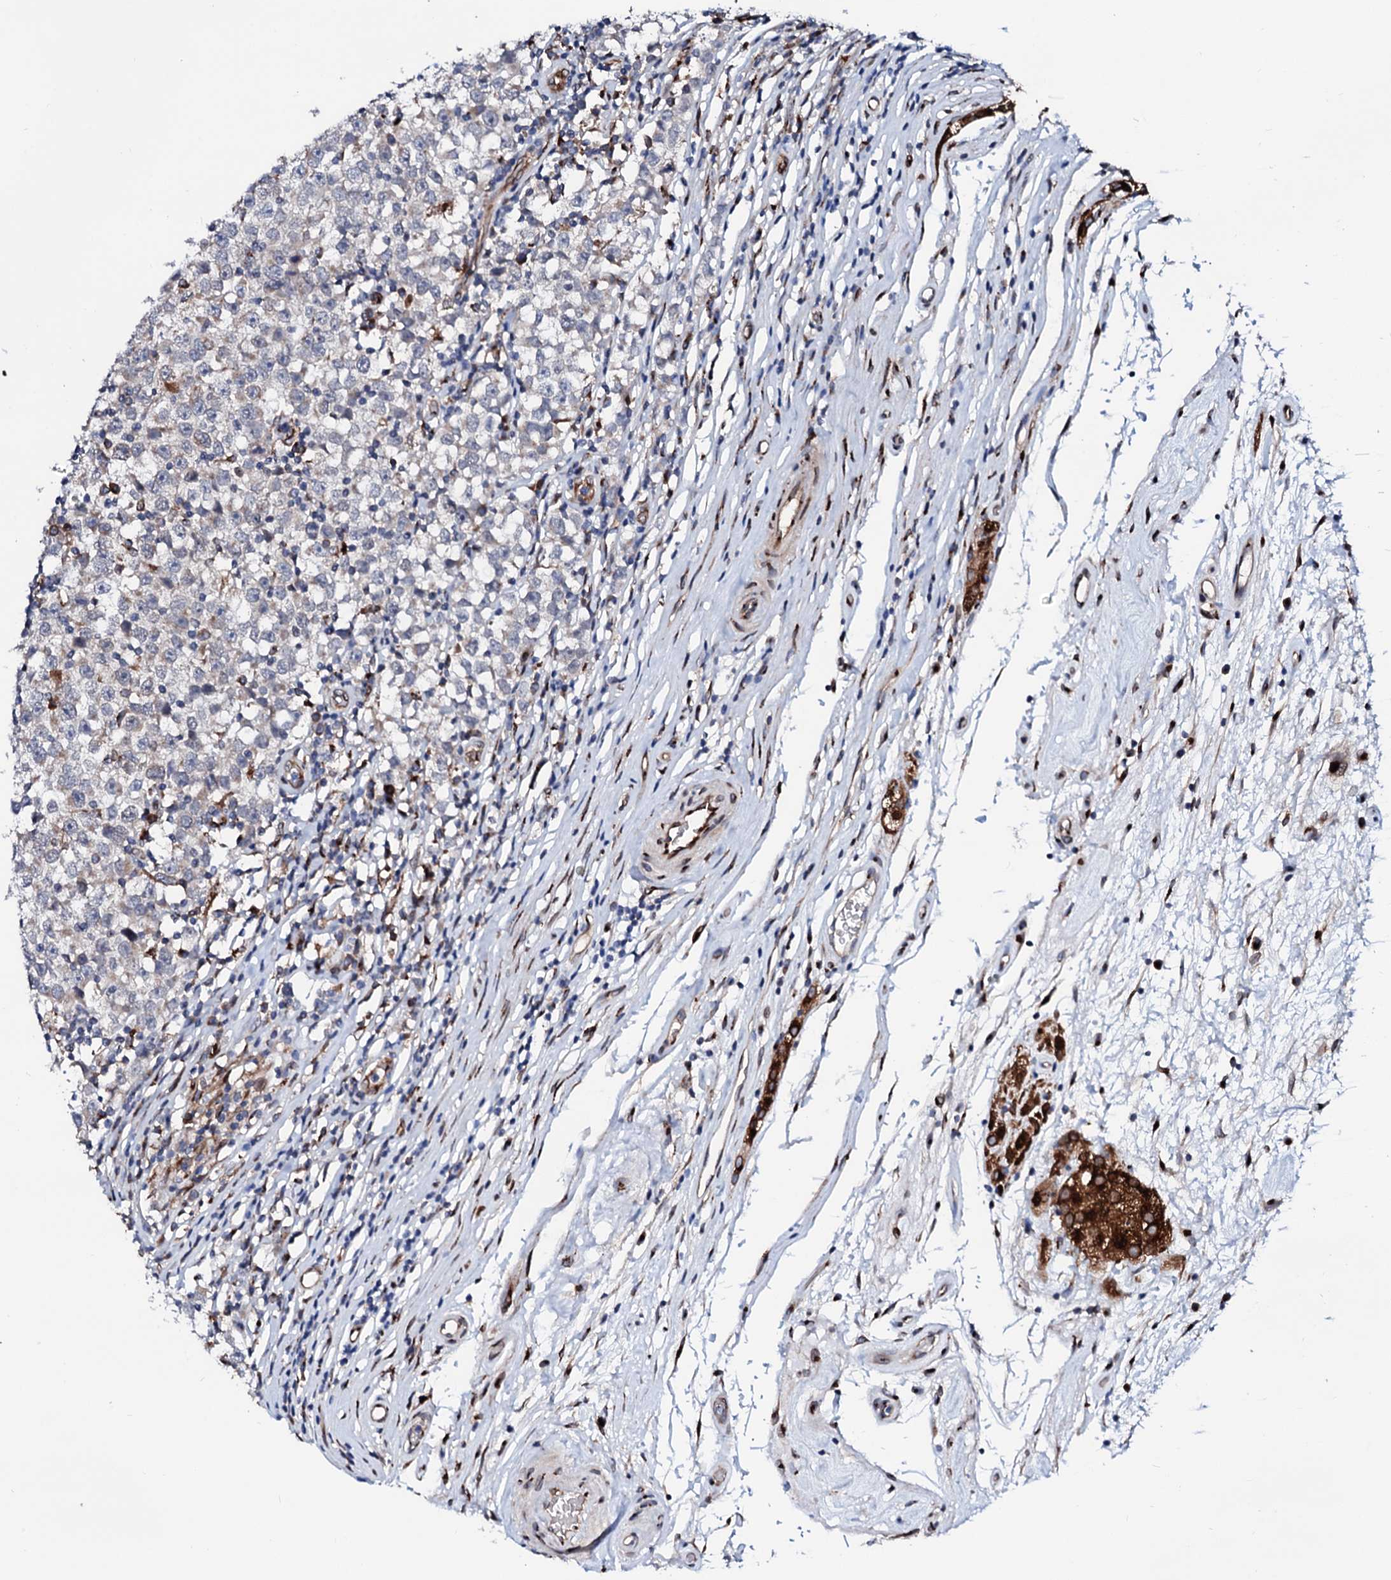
{"staining": {"intensity": "negative", "quantity": "none", "location": "none"}, "tissue": "testis cancer", "cell_type": "Tumor cells", "image_type": "cancer", "snomed": [{"axis": "morphology", "description": "Seminoma, NOS"}, {"axis": "topography", "description": "Testis"}], "caption": "An image of human testis seminoma is negative for staining in tumor cells.", "gene": "TMCO3", "patient": {"sex": "male", "age": 65}}